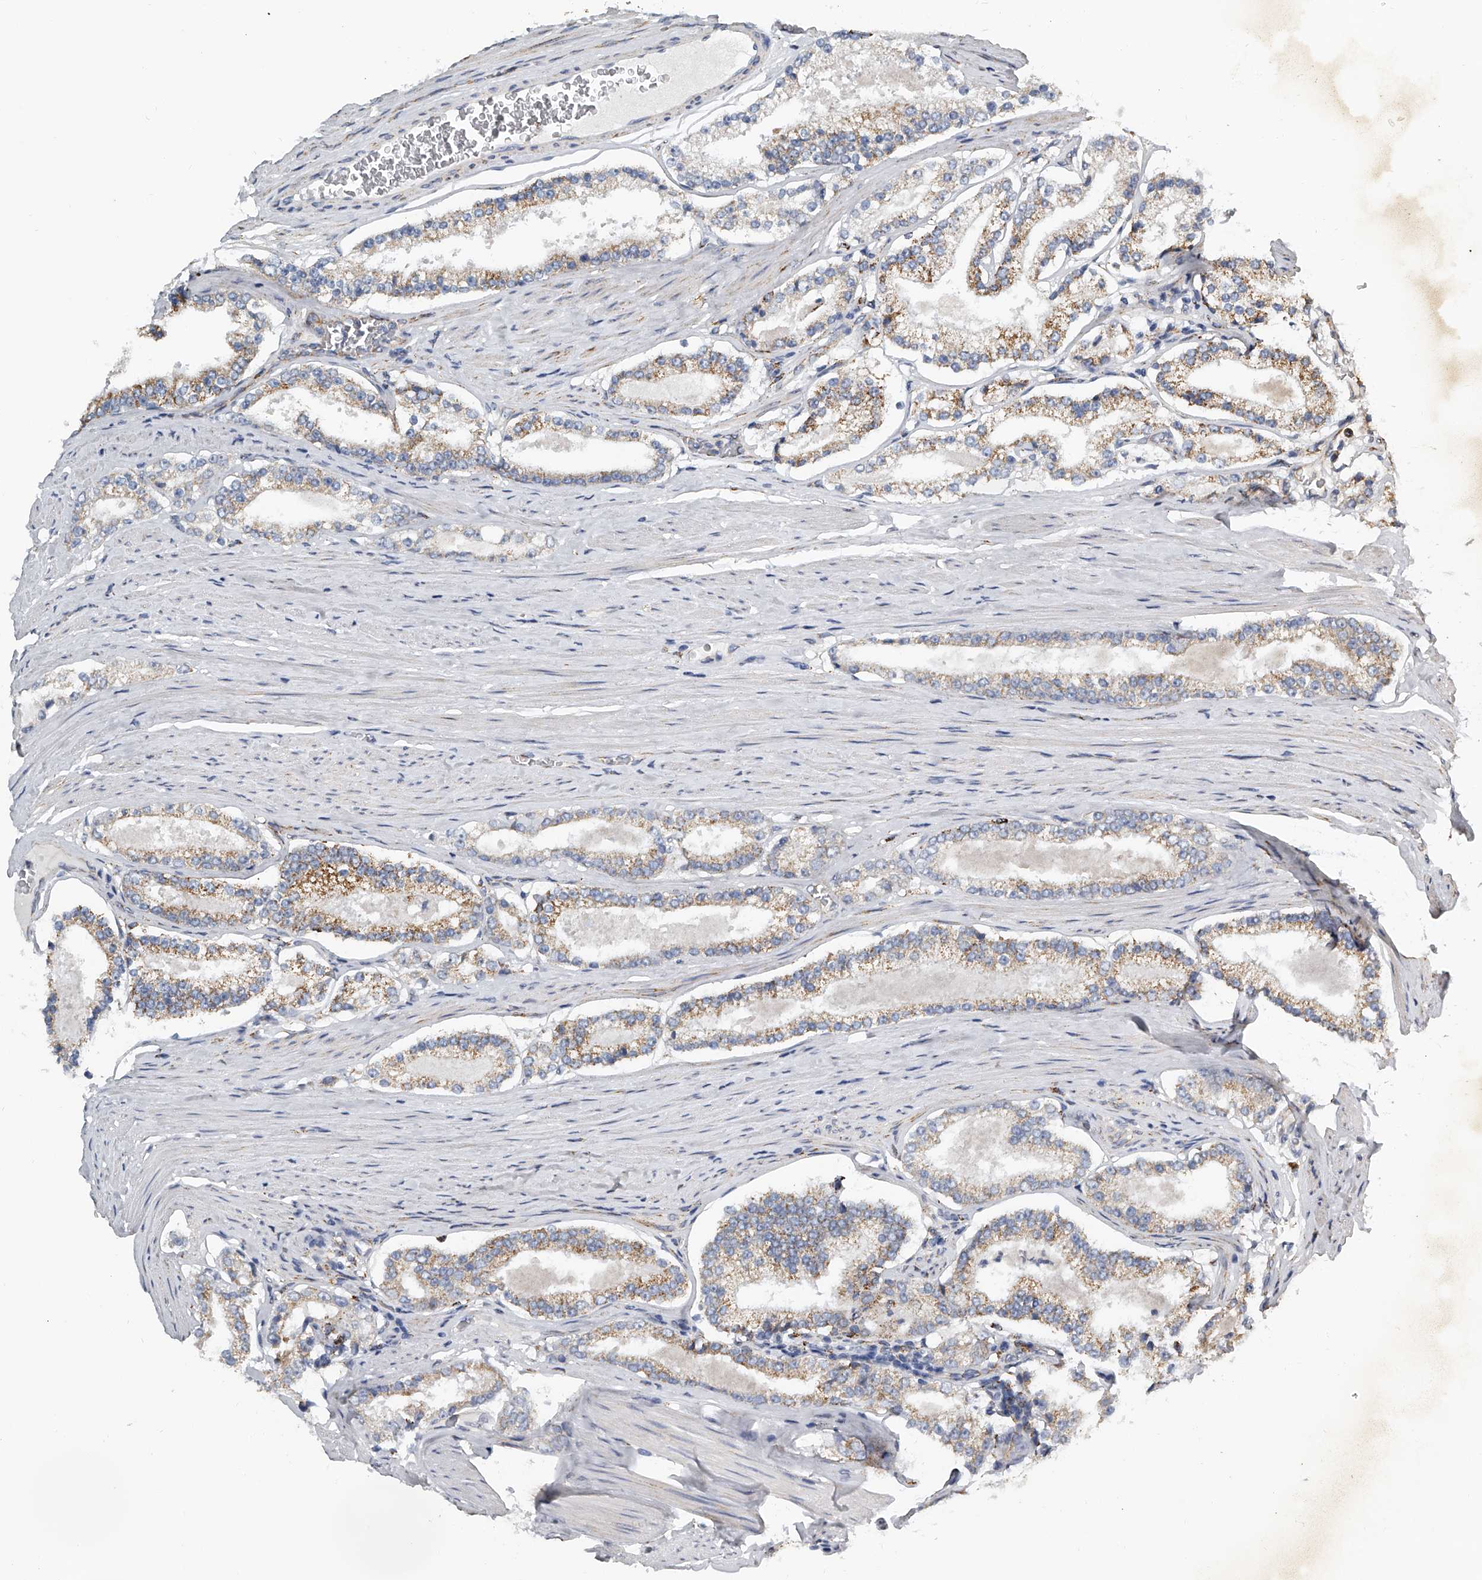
{"staining": {"intensity": "moderate", "quantity": "25%-75%", "location": "cytoplasmic/membranous"}, "tissue": "prostate cancer", "cell_type": "Tumor cells", "image_type": "cancer", "snomed": [{"axis": "morphology", "description": "Adenocarcinoma, Low grade"}, {"axis": "topography", "description": "Prostate"}], "caption": "Human prostate low-grade adenocarcinoma stained with a brown dye exhibits moderate cytoplasmic/membranous positive expression in approximately 25%-75% of tumor cells.", "gene": "KLHL7", "patient": {"sex": "male", "age": 70}}